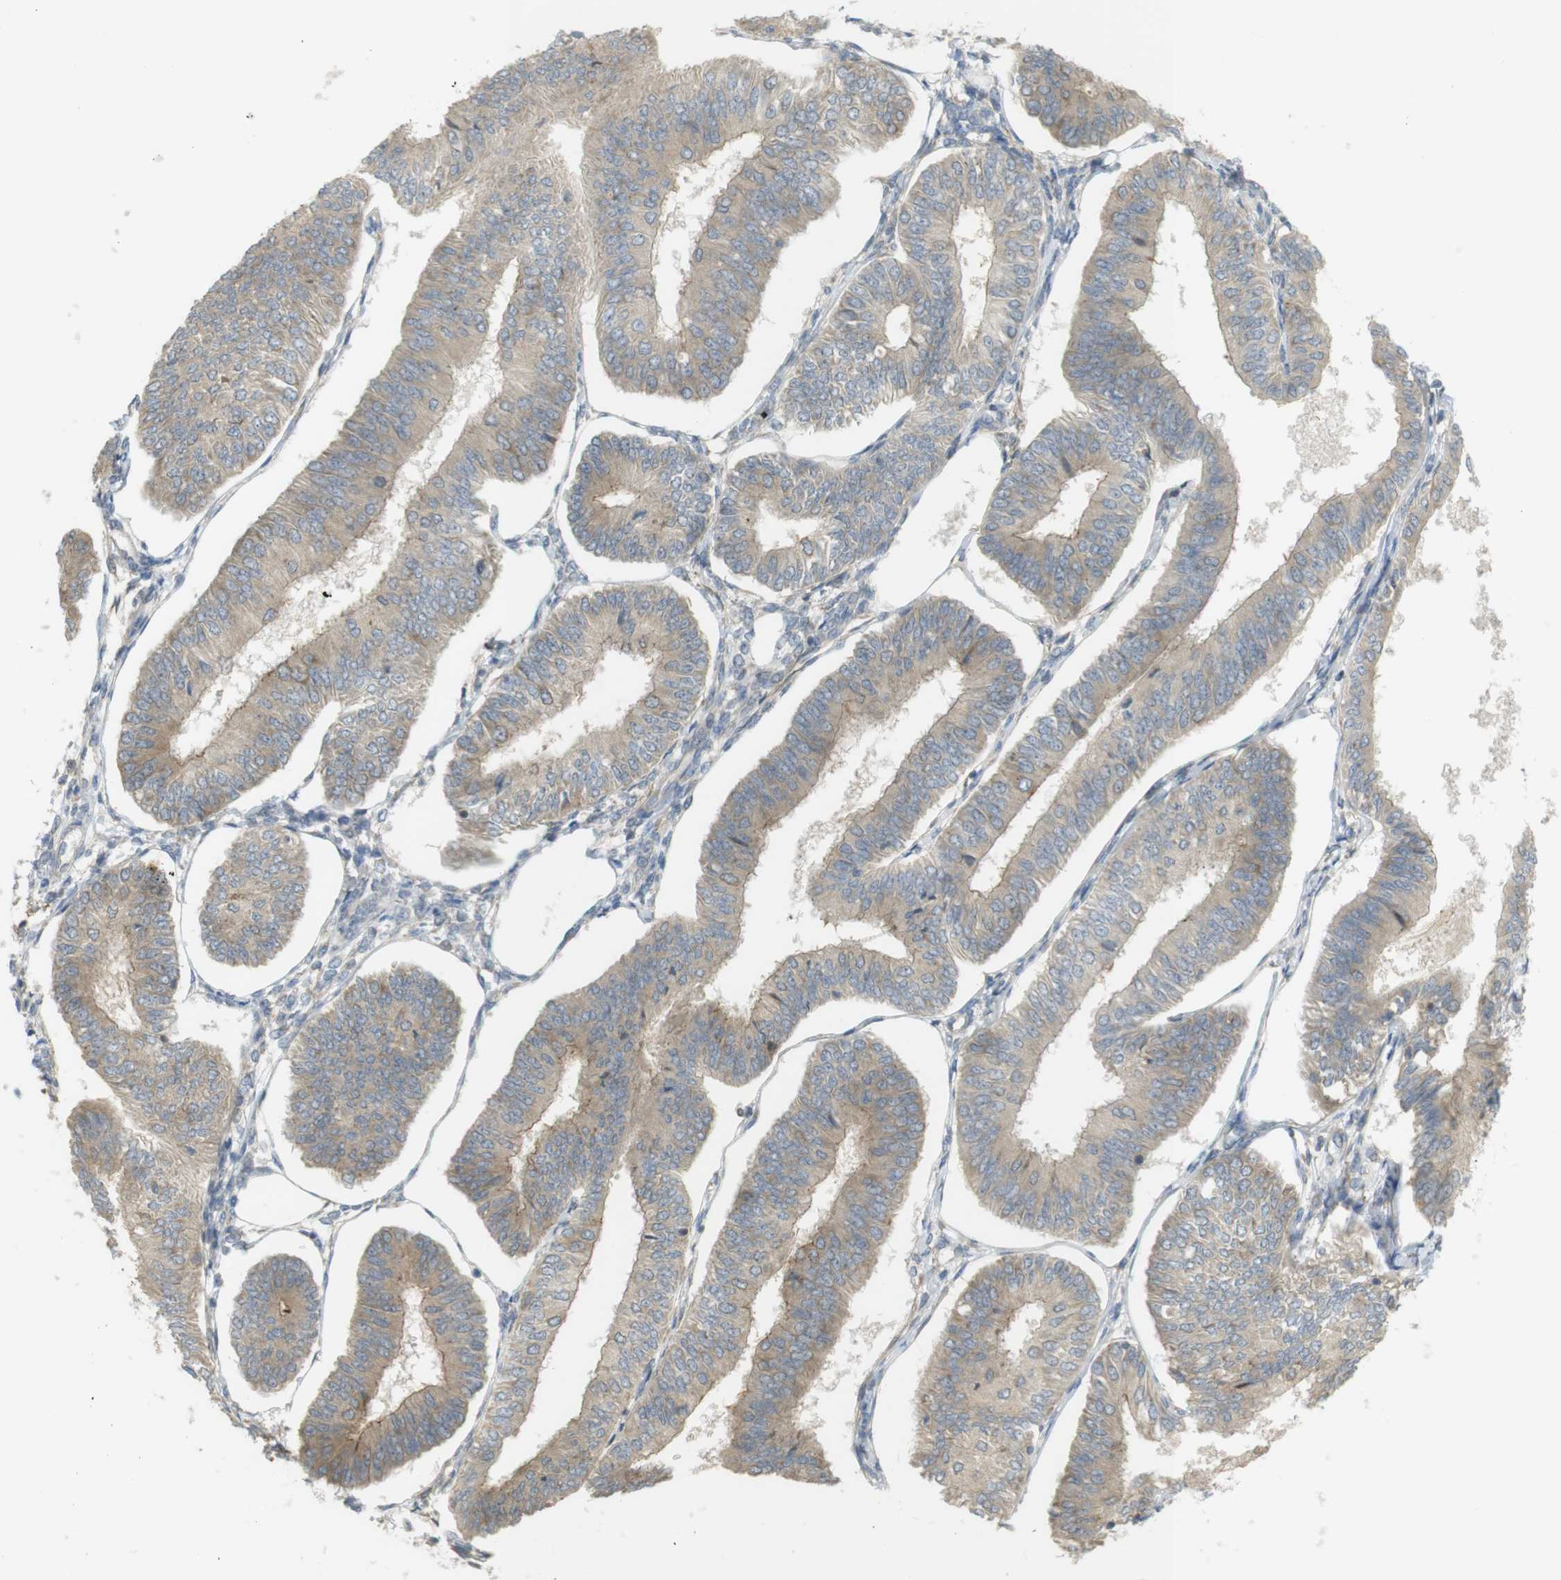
{"staining": {"intensity": "moderate", "quantity": ">75%", "location": "cytoplasmic/membranous"}, "tissue": "endometrial cancer", "cell_type": "Tumor cells", "image_type": "cancer", "snomed": [{"axis": "morphology", "description": "Adenocarcinoma, NOS"}, {"axis": "topography", "description": "Endometrium"}], "caption": "This micrograph shows immunohistochemistry (IHC) staining of endometrial adenocarcinoma, with medium moderate cytoplasmic/membranous staining in about >75% of tumor cells.", "gene": "CLRN3", "patient": {"sex": "female", "age": 58}}